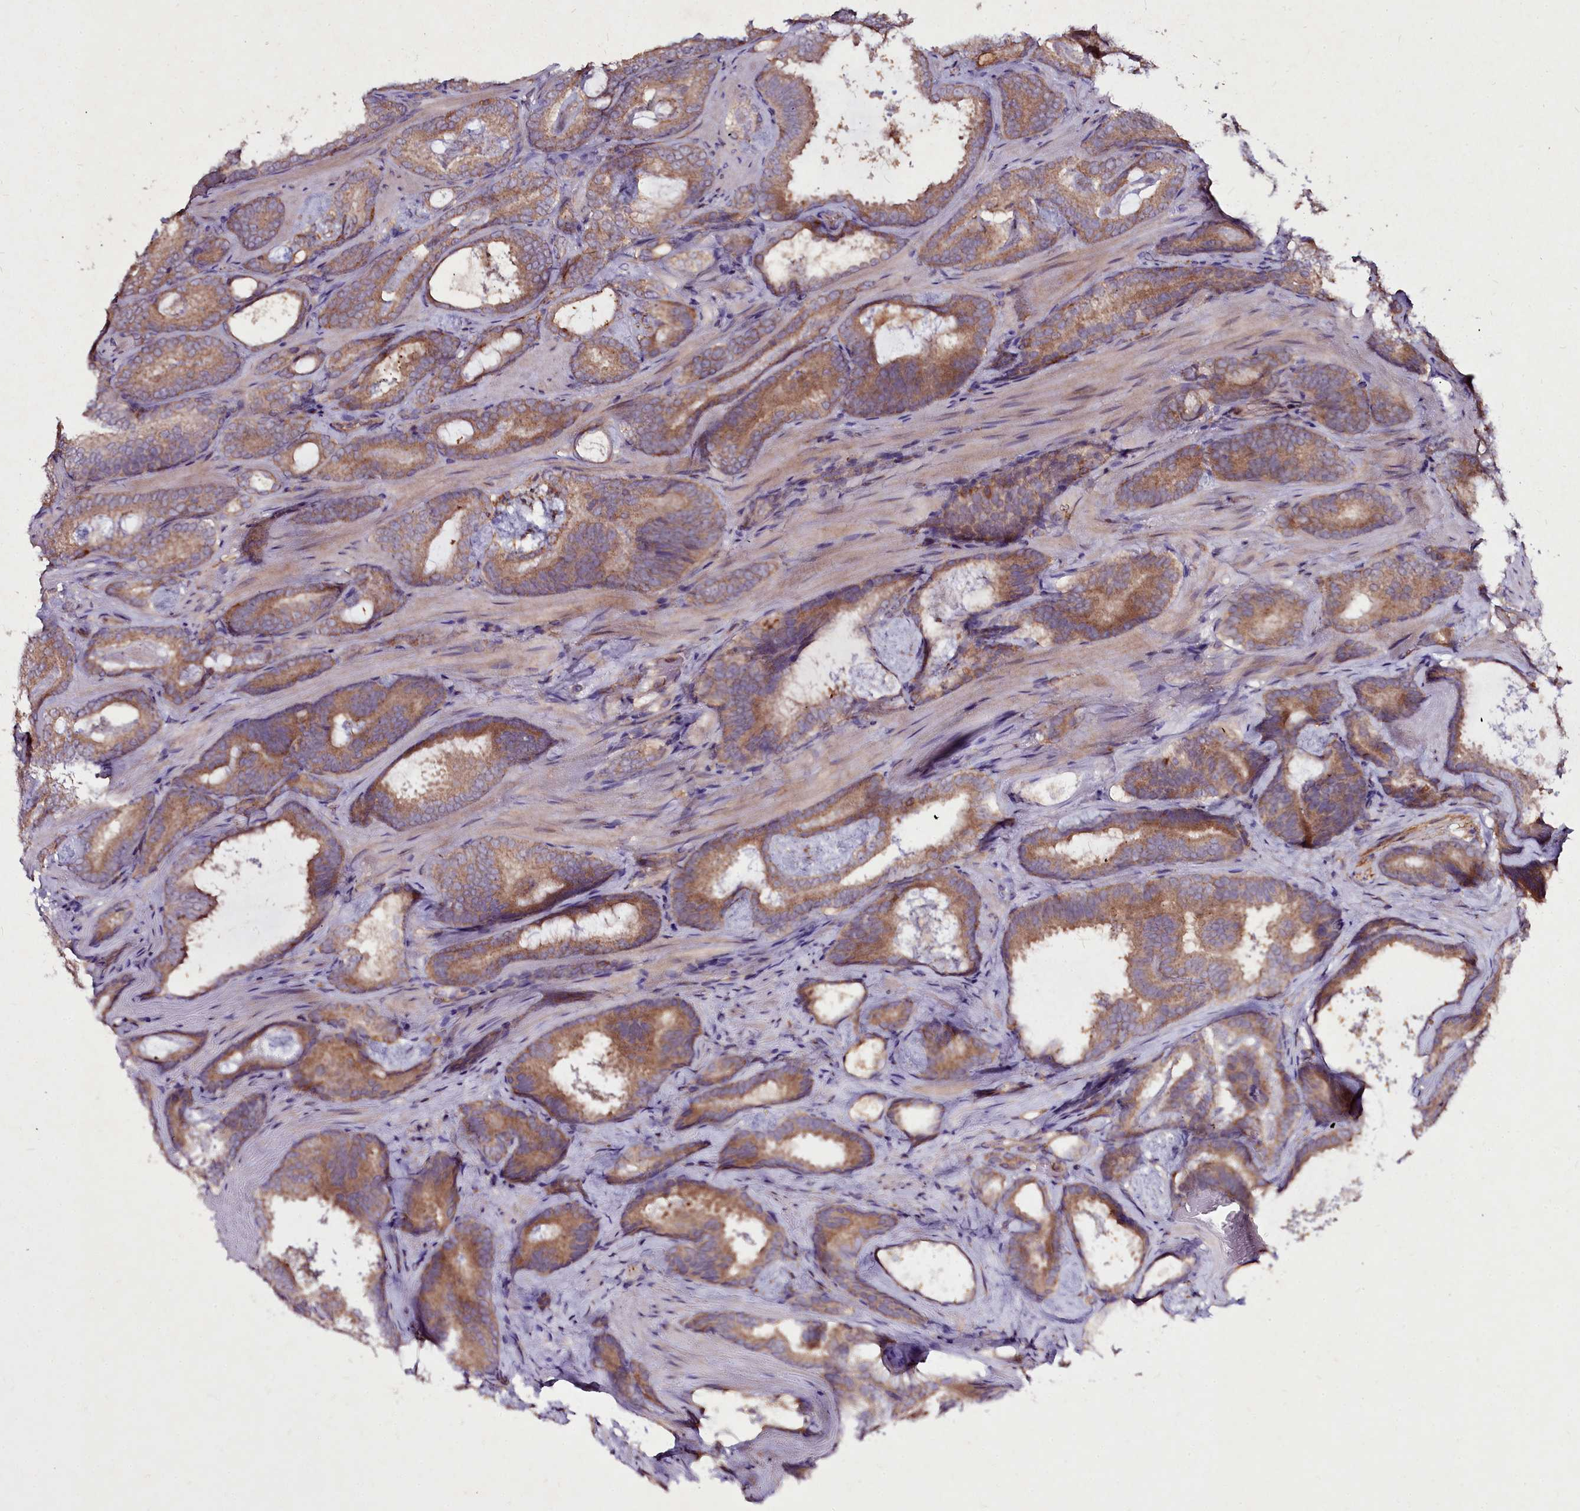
{"staining": {"intensity": "moderate", "quantity": ">75%", "location": "cytoplasmic/membranous"}, "tissue": "prostate cancer", "cell_type": "Tumor cells", "image_type": "cancer", "snomed": [{"axis": "morphology", "description": "Adenocarcinoma, Low grade"}, {"axis": "topography", "description": "Prostate"}], "caption": "A brown stain shows moderate cytoplasmic/membranous staining of a protein in low-grade adenocarcinoma (prostate) tumor cells.", "gene": "NCKAP1L", "patient": {"sex": "male", "age": 60}}